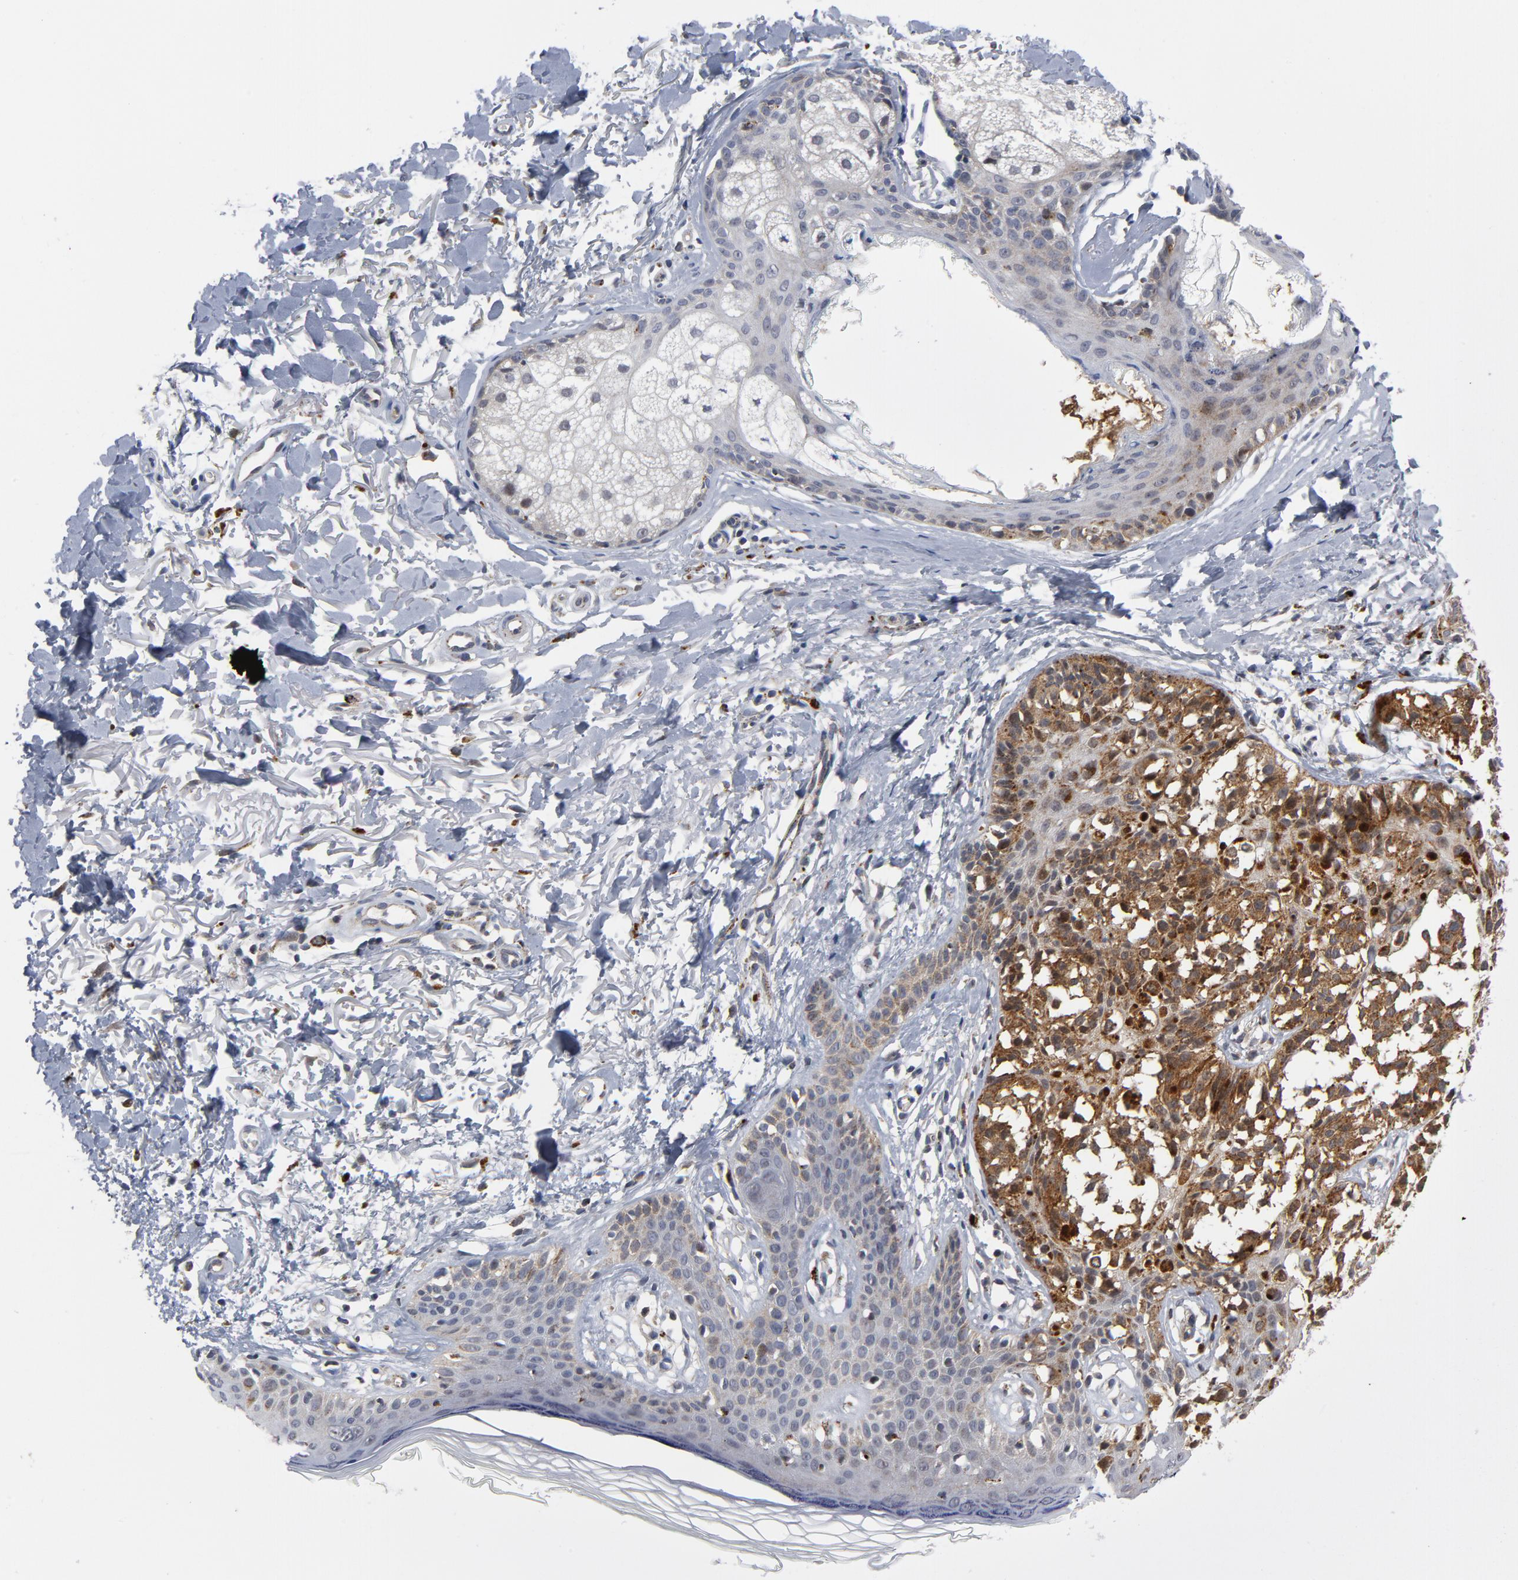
{"staining": {"intensity": "strong", "quantity": ">75%", "location": "cytoplasmic/membranous"}, "tissue": "melanoma", "cell_type": "Tumor cells", "image_type": "cancer", "snomed": [{"axis": "morphology", "description": "Malignant melanoma, NOS"}, {"axis": "topography", "description": "Skin"}], "caption": "A photomicrograph of melanoma stained for a protein exhibits strong cytoplasmic/membranous brown staining in tumor cells.", "gene": "AKT2", "patient": {"sex": "male", "age": 76}}